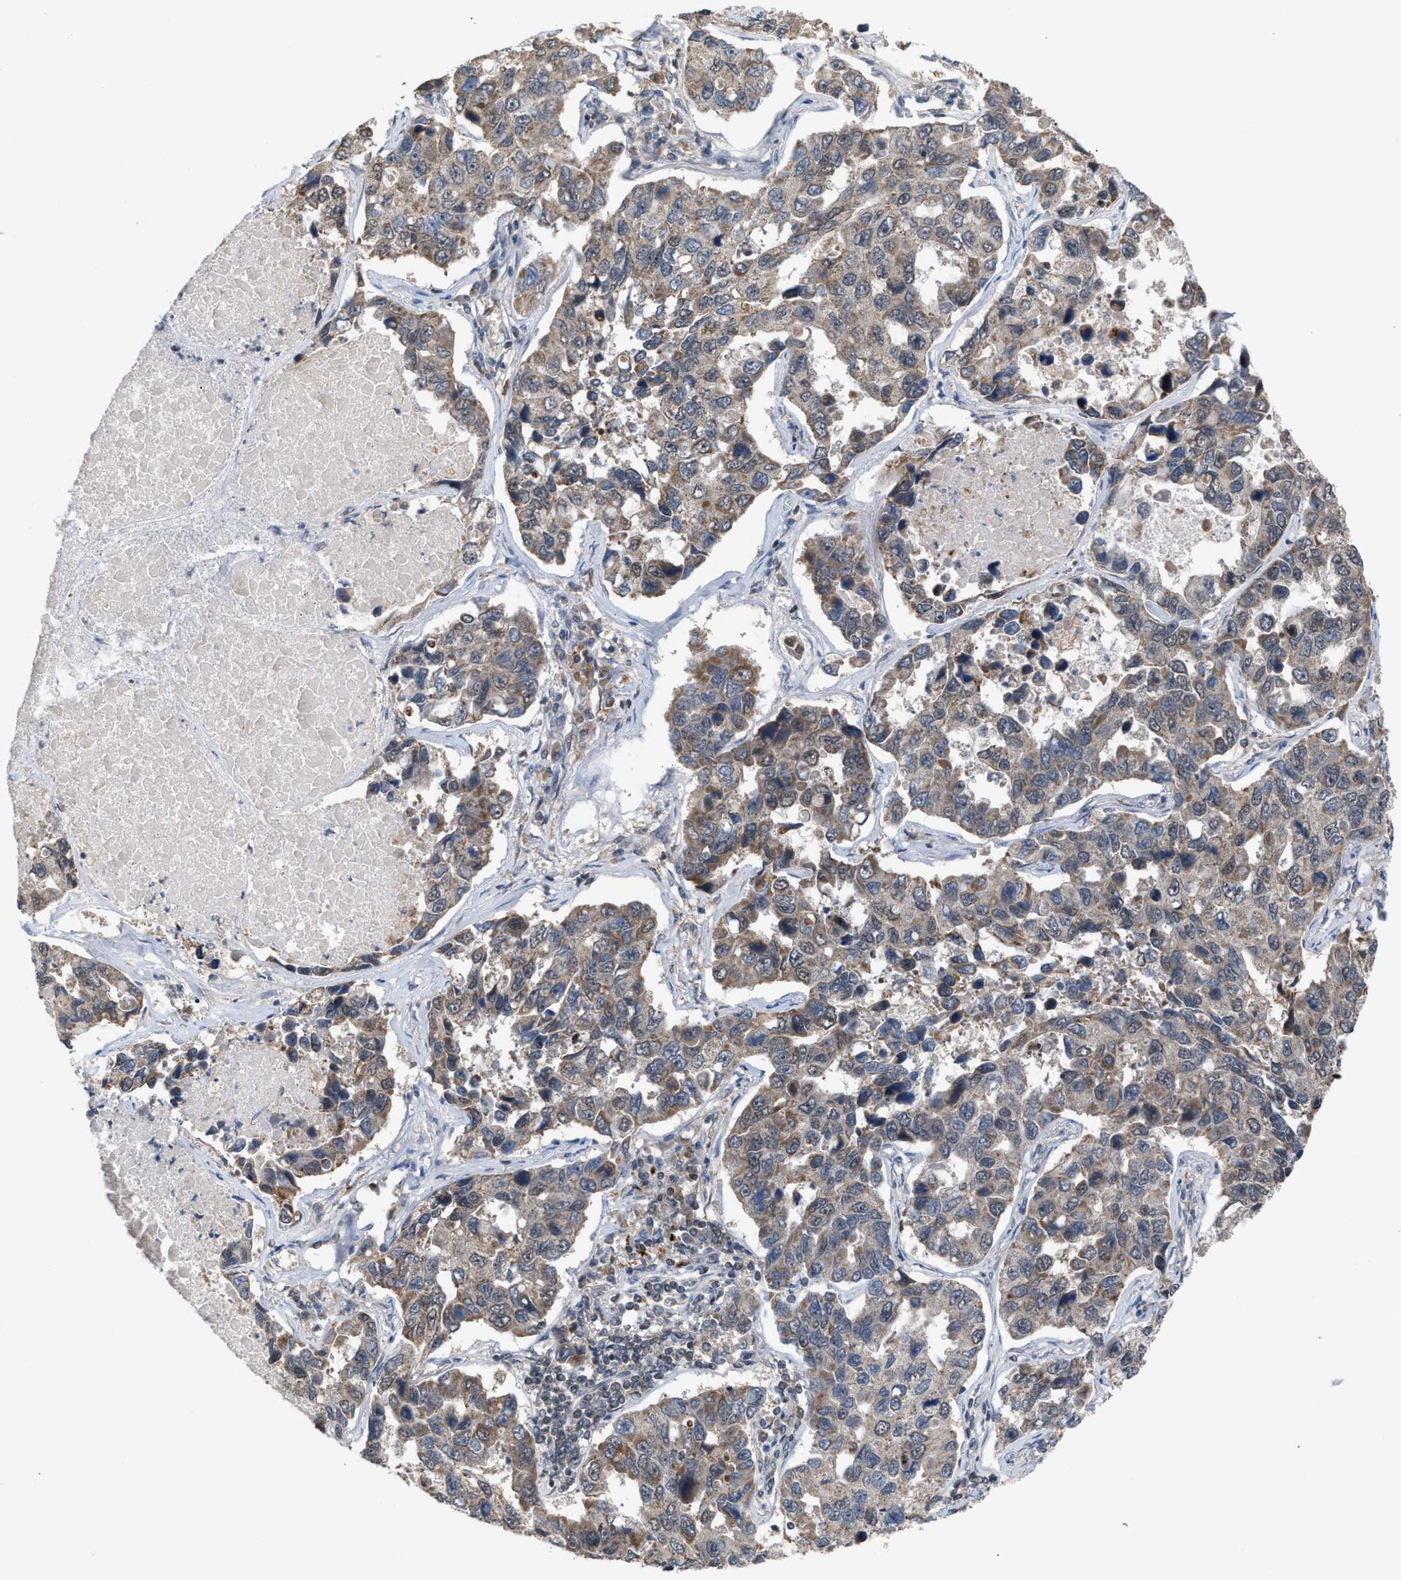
{"staining": {"intensity": "weak", "quantity": "25%-75%", "location": "cytoplasmic/membranous"}, "tissue": "lung cancer", "cell_type": "Tumor cells", "image_type": "cancer", "snomed": [{"axis": "morphology", "description": "Adenocarcinoma, NOS"}, {"axis": "topography", "description": "Lung"}], "caption": "Human lung cancer (adenocarcinoma) stained with a protein marker exhibits weak staining in tumor cells.", "gene": "C9orf78", "patient": {"sex": "male", "age": 64}}